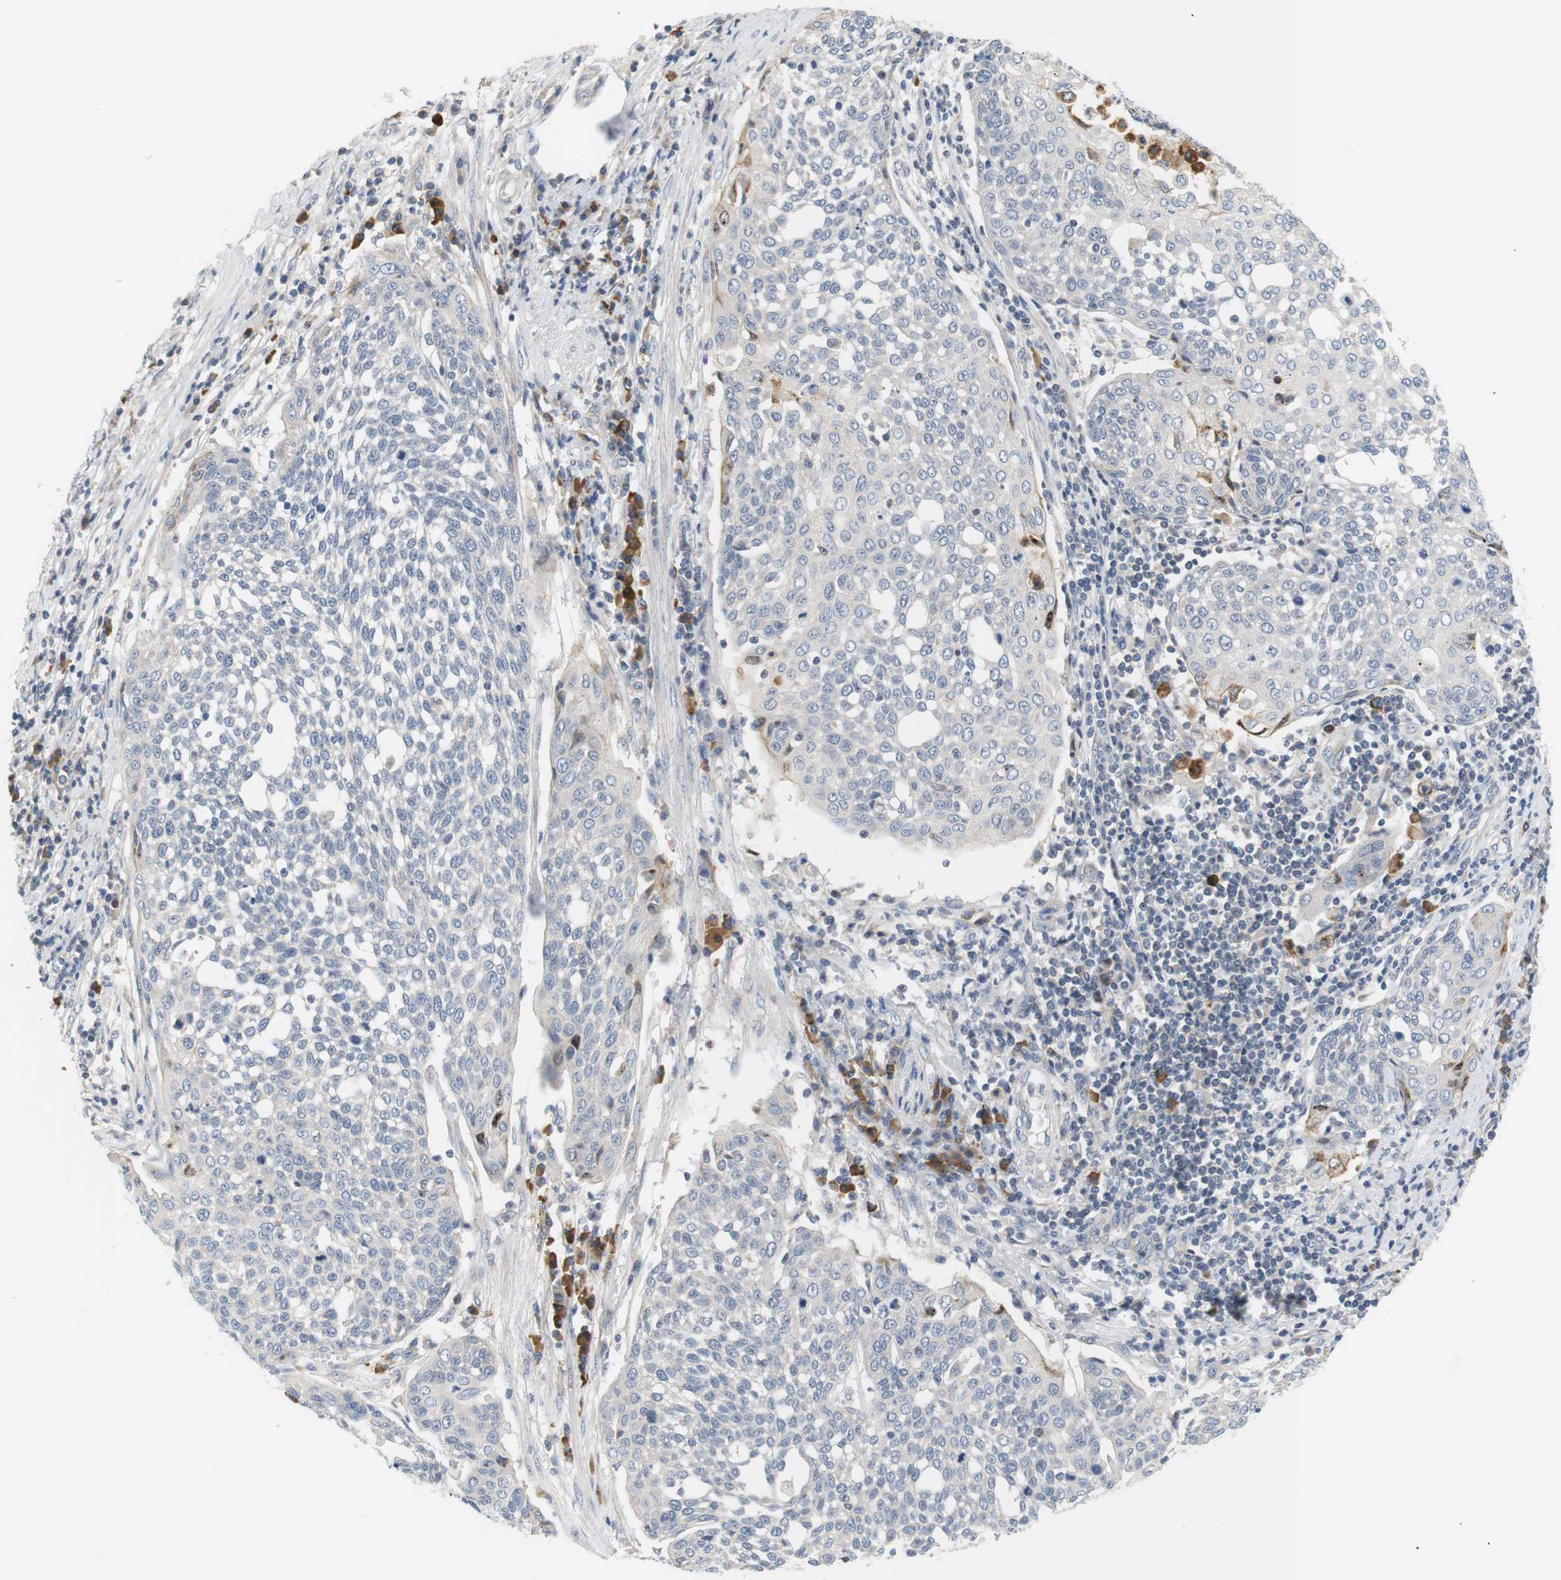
{"staining": {"intensity": "negative", "quantity": "none", "location": "none"}, "tissue": "cervical cancer", "cell_type": "Tumor cells", "image_type": "cancer", "snomed": [{"axis": "morphology", "description": "Squamous cell carcinoma, NOS"}, {"axis": "topography", "description": "Cervix"}], "caption": "IHC micrograph of neoplastic tissue: human squamous cell carcinoma (cervical) stained with DAB (3,3'-diaminobenzidine) exhibits no significant protein expression in tumor cells.", "gene": "EVA1C", "patient": {"sex": "female", "age": 34}}